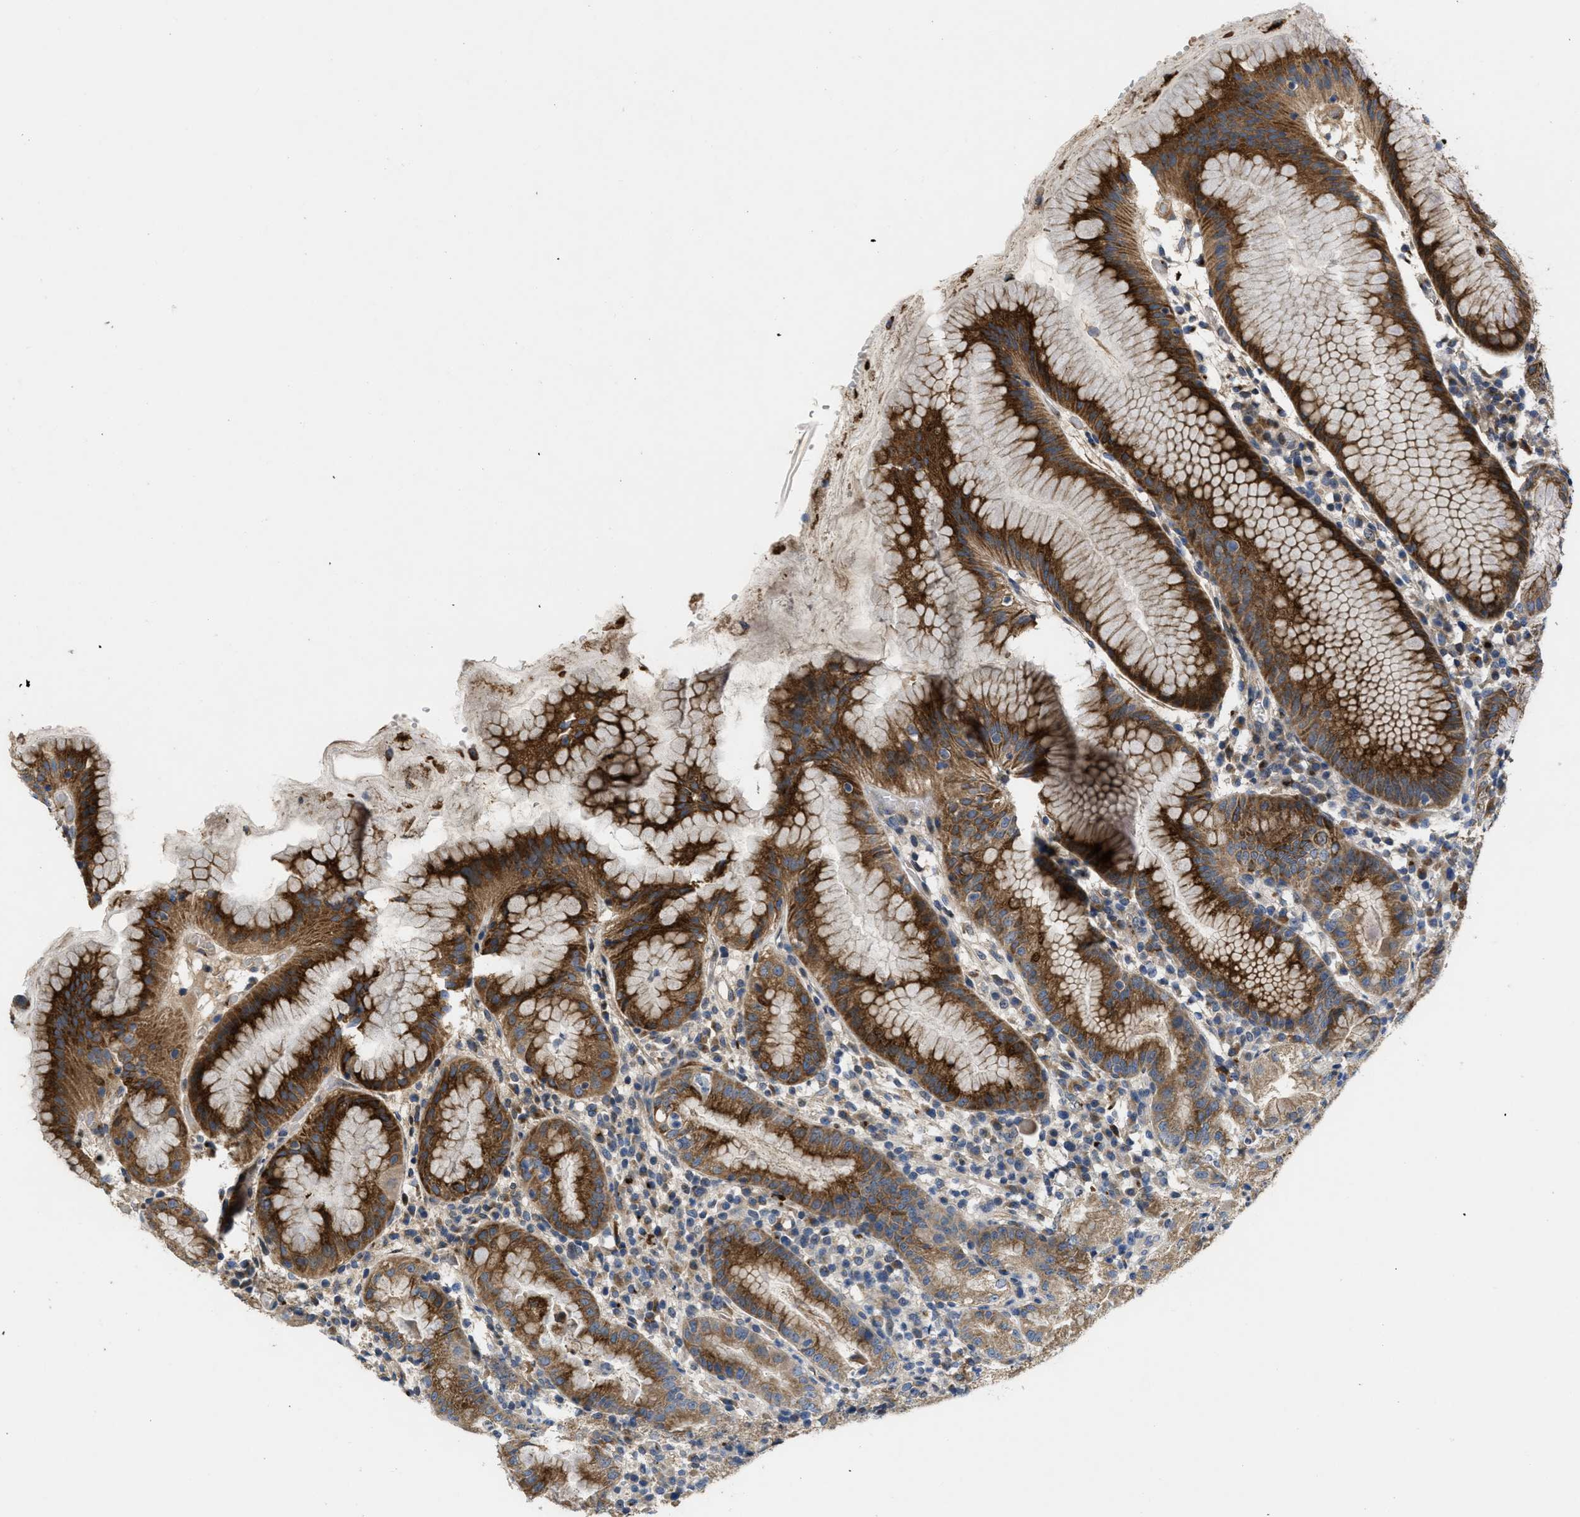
{"staining": {"intensity": "moderate", "quantity": ">75%", "location": "cytoplasmic/membranous"}, "tissue": "stomach", "cell_type": "Glandular cells", "image_type": "normal", "snomed": [{"axis": "morphology", "description": "Normal tissue, NOS"}, {"axis": "topography", "description": "Stomach"}, {"axis": "topography", "description": "Stomach, lower"}], "caption": "An immunohistochemistry (IHC) micrograph of benign tissue is shown. Protein staining in brown shows moderate cytoplasmic/membranous positivity in stomach within glandular cells. The protein is stained brown, and the nuclei are stained in blue (DAB IHC with brightfield microscopy, high magnification).", "gene": "ZNF70", "patient": {"sex": "female", "age": 75}}